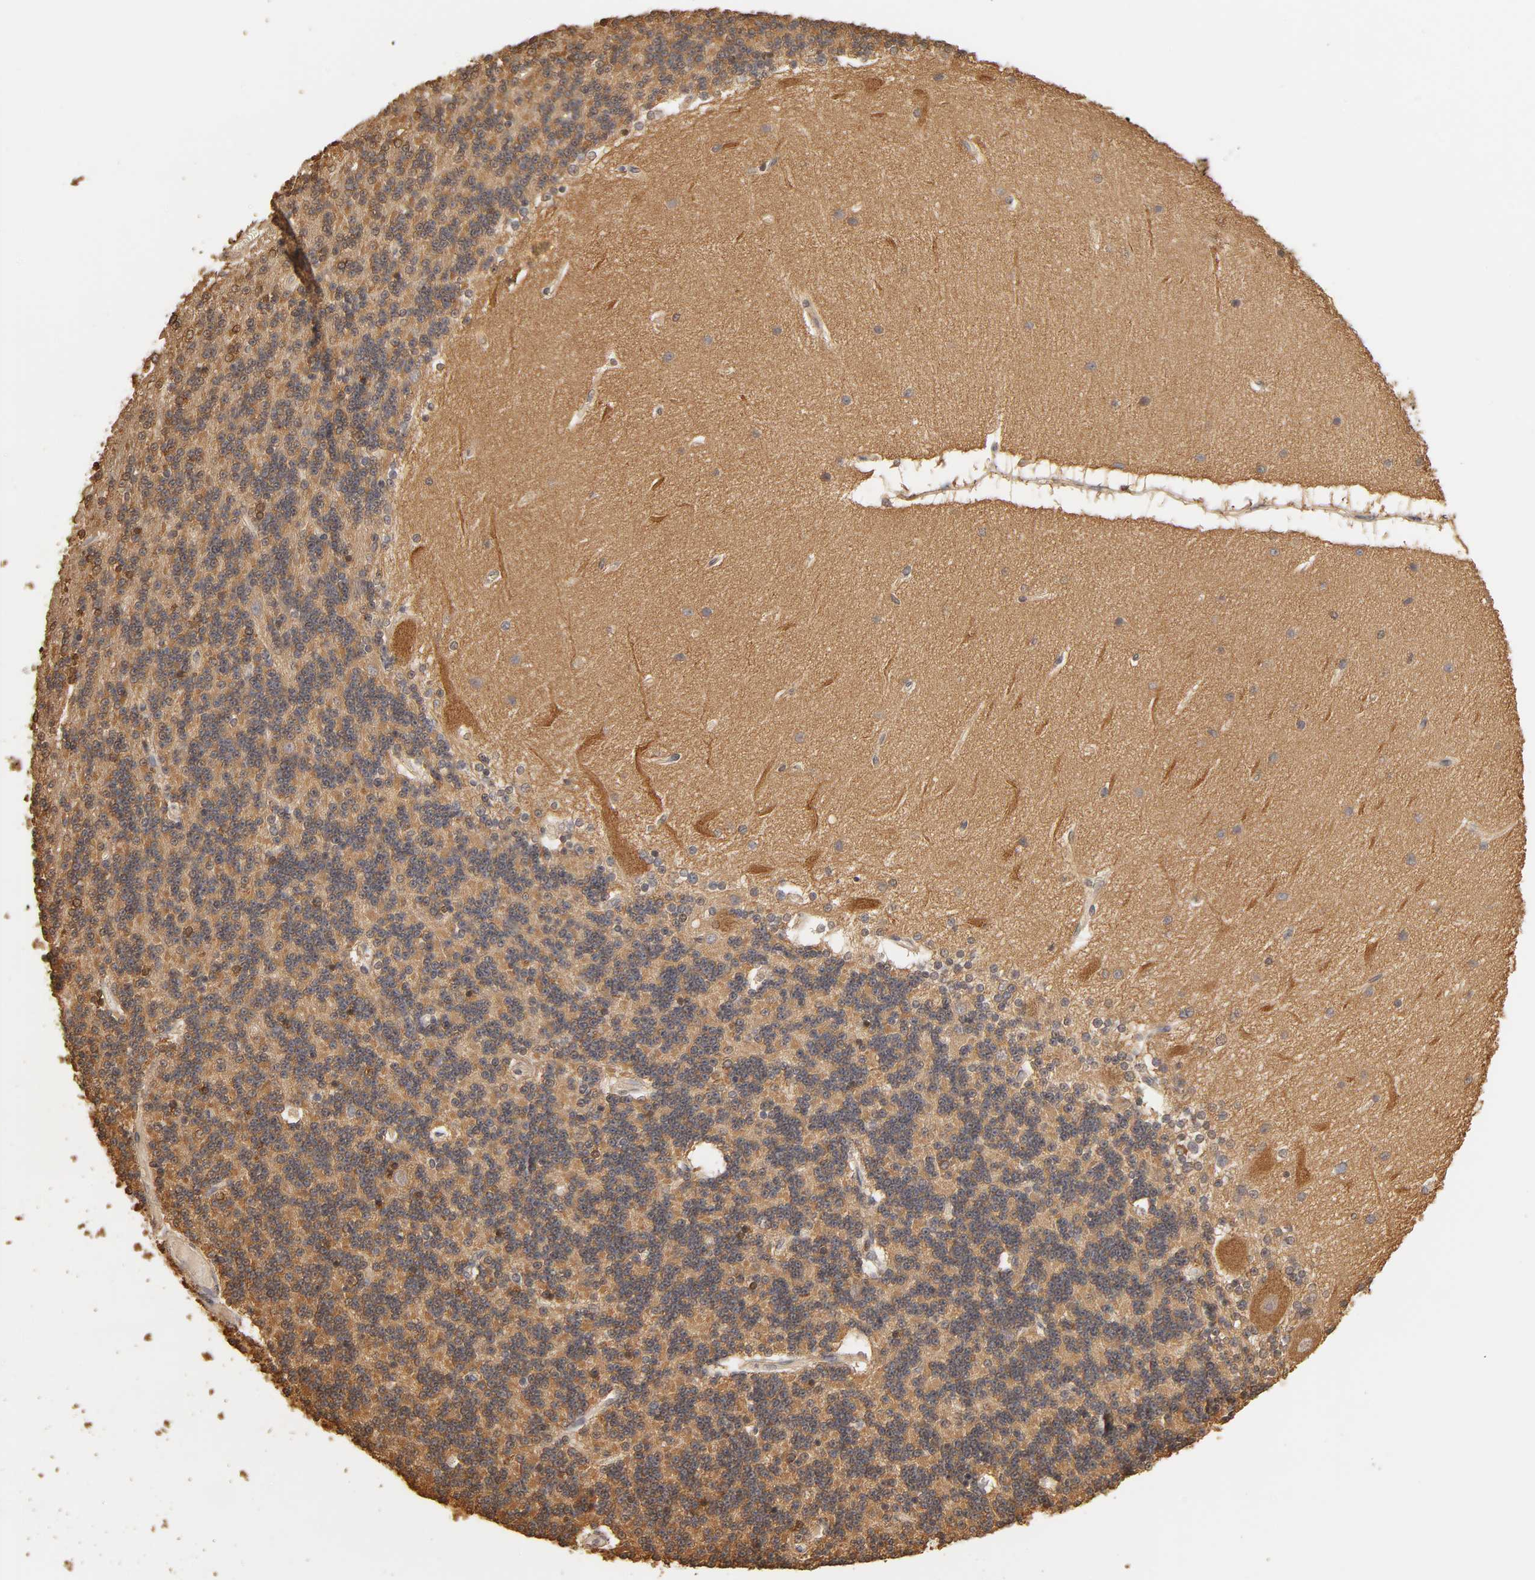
{"staining": {"intensity": "strong", "quantity": "<25%", "location": "cytoplasmic/membranous,nuclear"}, "tissue": "cerebellum", "cell_type": "Cells in granular layer", "image_type": "normal", "snomed": [{"axis": "morphology", "description": "Normal tissue, NOS"}, {"axis": "topography", "description": "Cerebellum"}], "caption": "Immunohistochemistry (IHC) (DAB (3,3'-diaminobenzidine)) staining of unremarkable human cerebellum demonstrates strong cytoplasmic/membranous,nuclear protein expression in approximately <25% of cells in granular layer.", "gene": "VSIG4", "patient": {"sex": "female", "age": 54}}